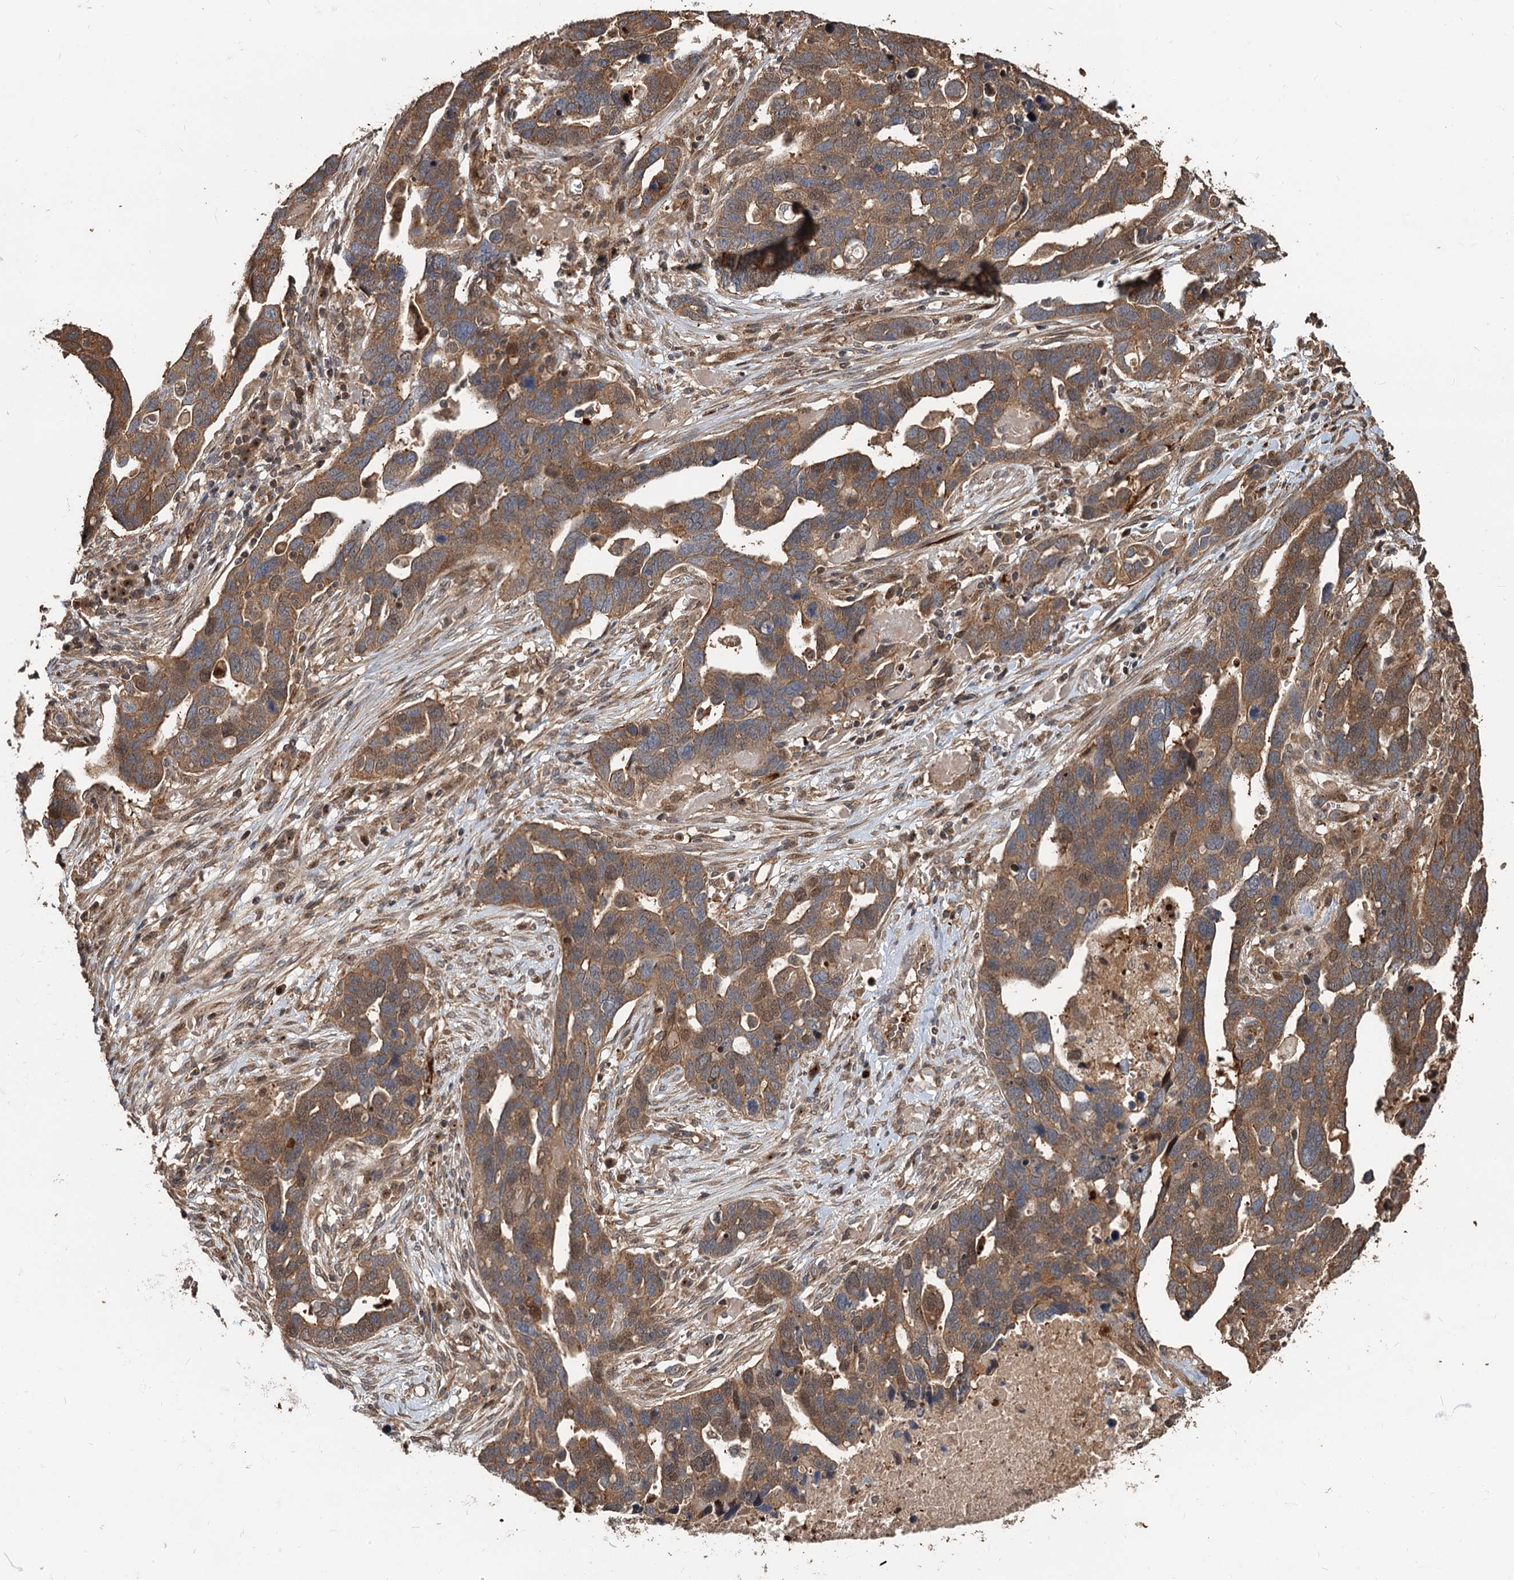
{"staining": {"intensity": "moderate", "quantity": ">75%", "location": "cytoplasmic/membranous"}, "tissue": "ovarian cancer", "cell_type": "Tumor cells", "image_type": "cancer", "snomed": [{"axis": "morphology", "description": "Cystadenocarcinoma, serous, NOS"}, {"axis": "topography", "description": "Ovary"}], "caption": "Protein expression analysis of ovarian cancer (serous cystadenocarcinoma) reveals moderate cytoplasmic/membranous expression in approximately >75% of tumor cells.", "gene": "DEXI", "patient": {"sex": "female", "age": 54}}